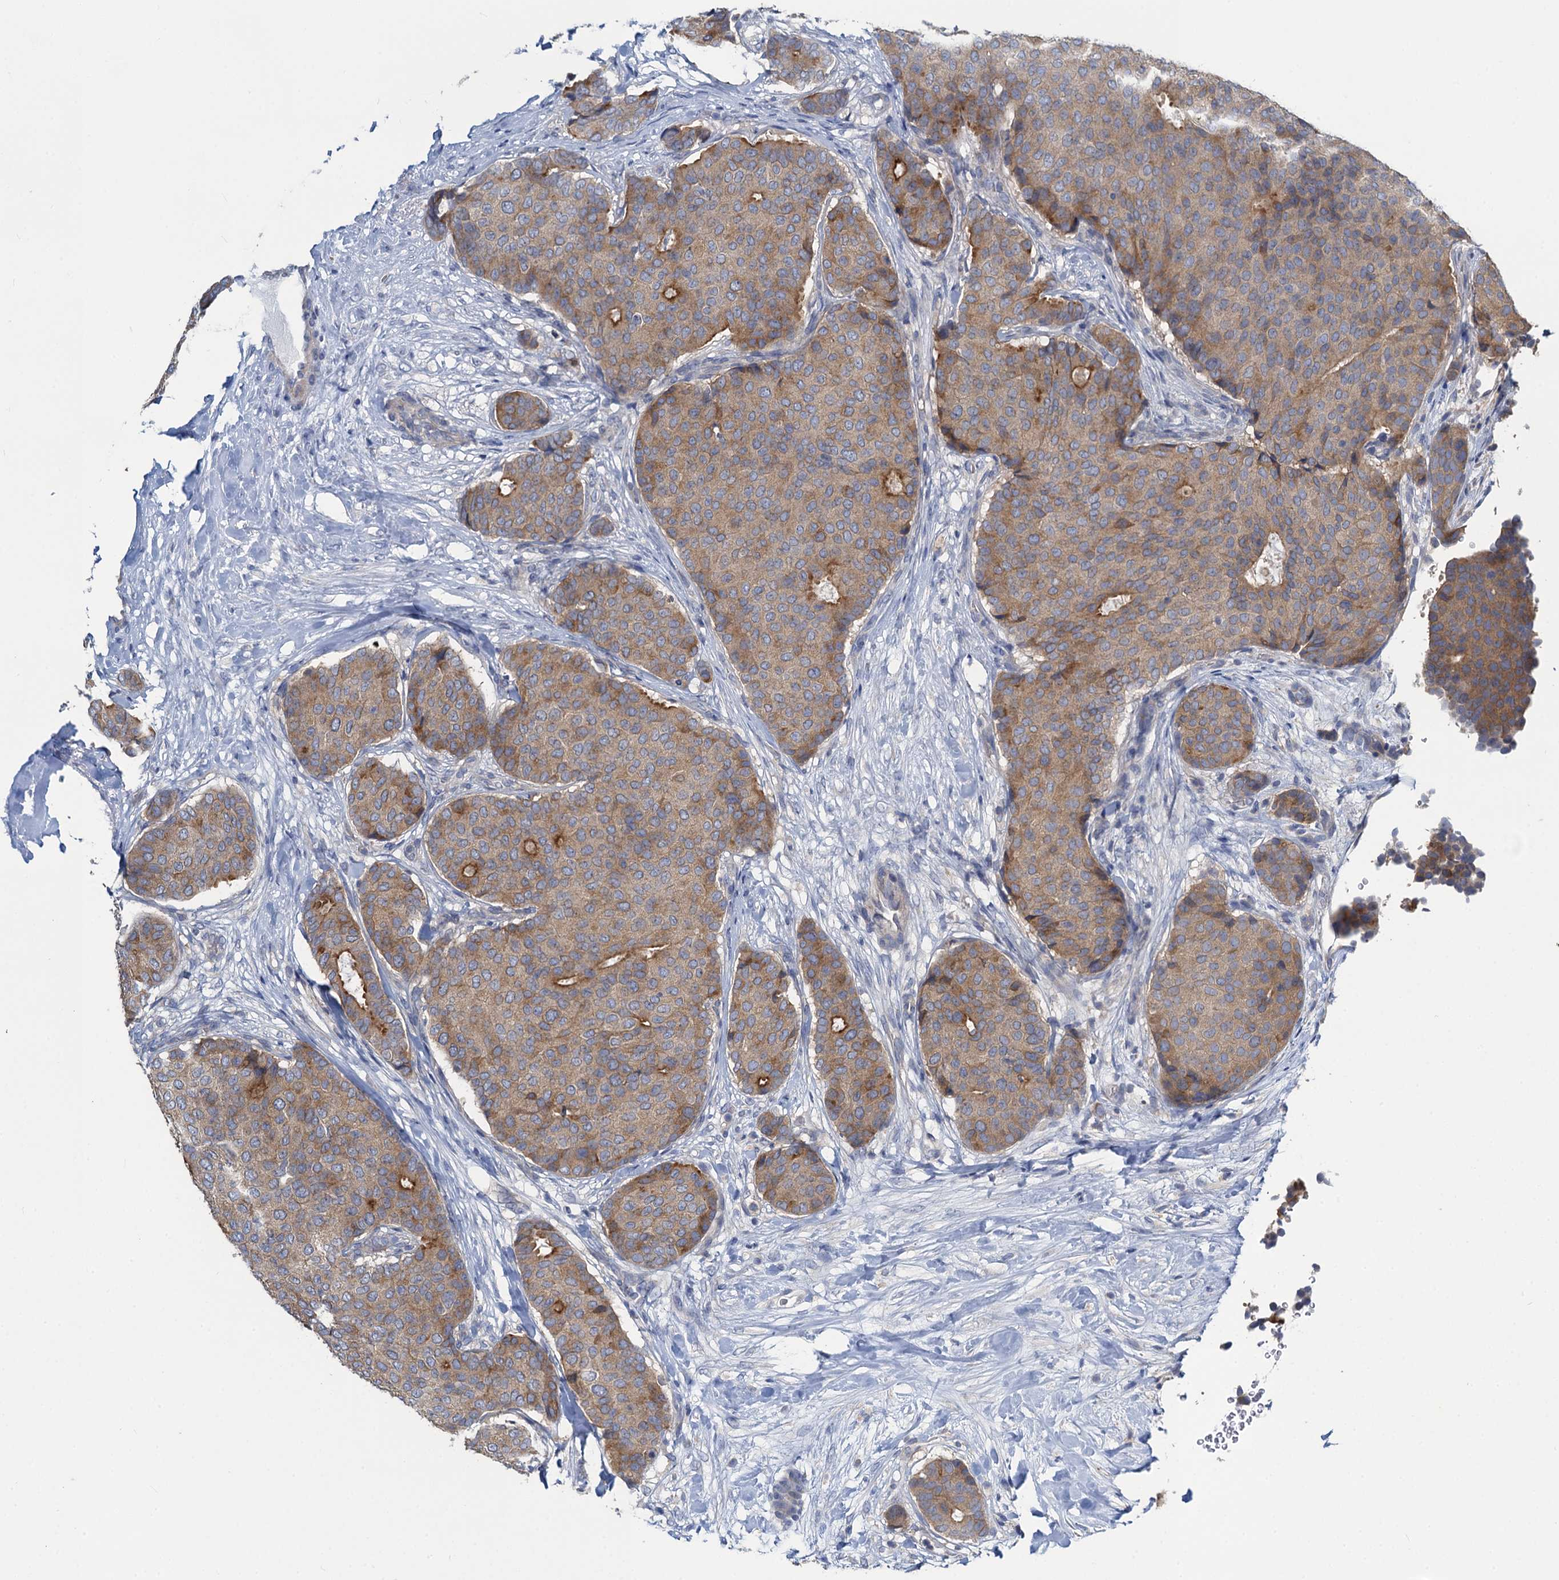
{"staining": {"intensity": "weak", "quantity": ">75%", "location": "cytoplasmic/membranous"}, "tissue": "breast cancer", "cell_type": "Tumor cells", "image_type": "cancer", "snomed": [{"axis": "morphology", "description": "Duct carcinoma"}, {"axis": "topography", "description": "Breast"}], "caption": "A brown stain shows weak cytoplasmic/membranous staining of a protein in human breast invasive ductal carcinoma tumor cells. (DAB (3,3'-diaminobenzidine) IHC with brightfield microscopy, high magnification).", "gene": "SNAP29", "patient": {"sex": "female", "age": 75}}